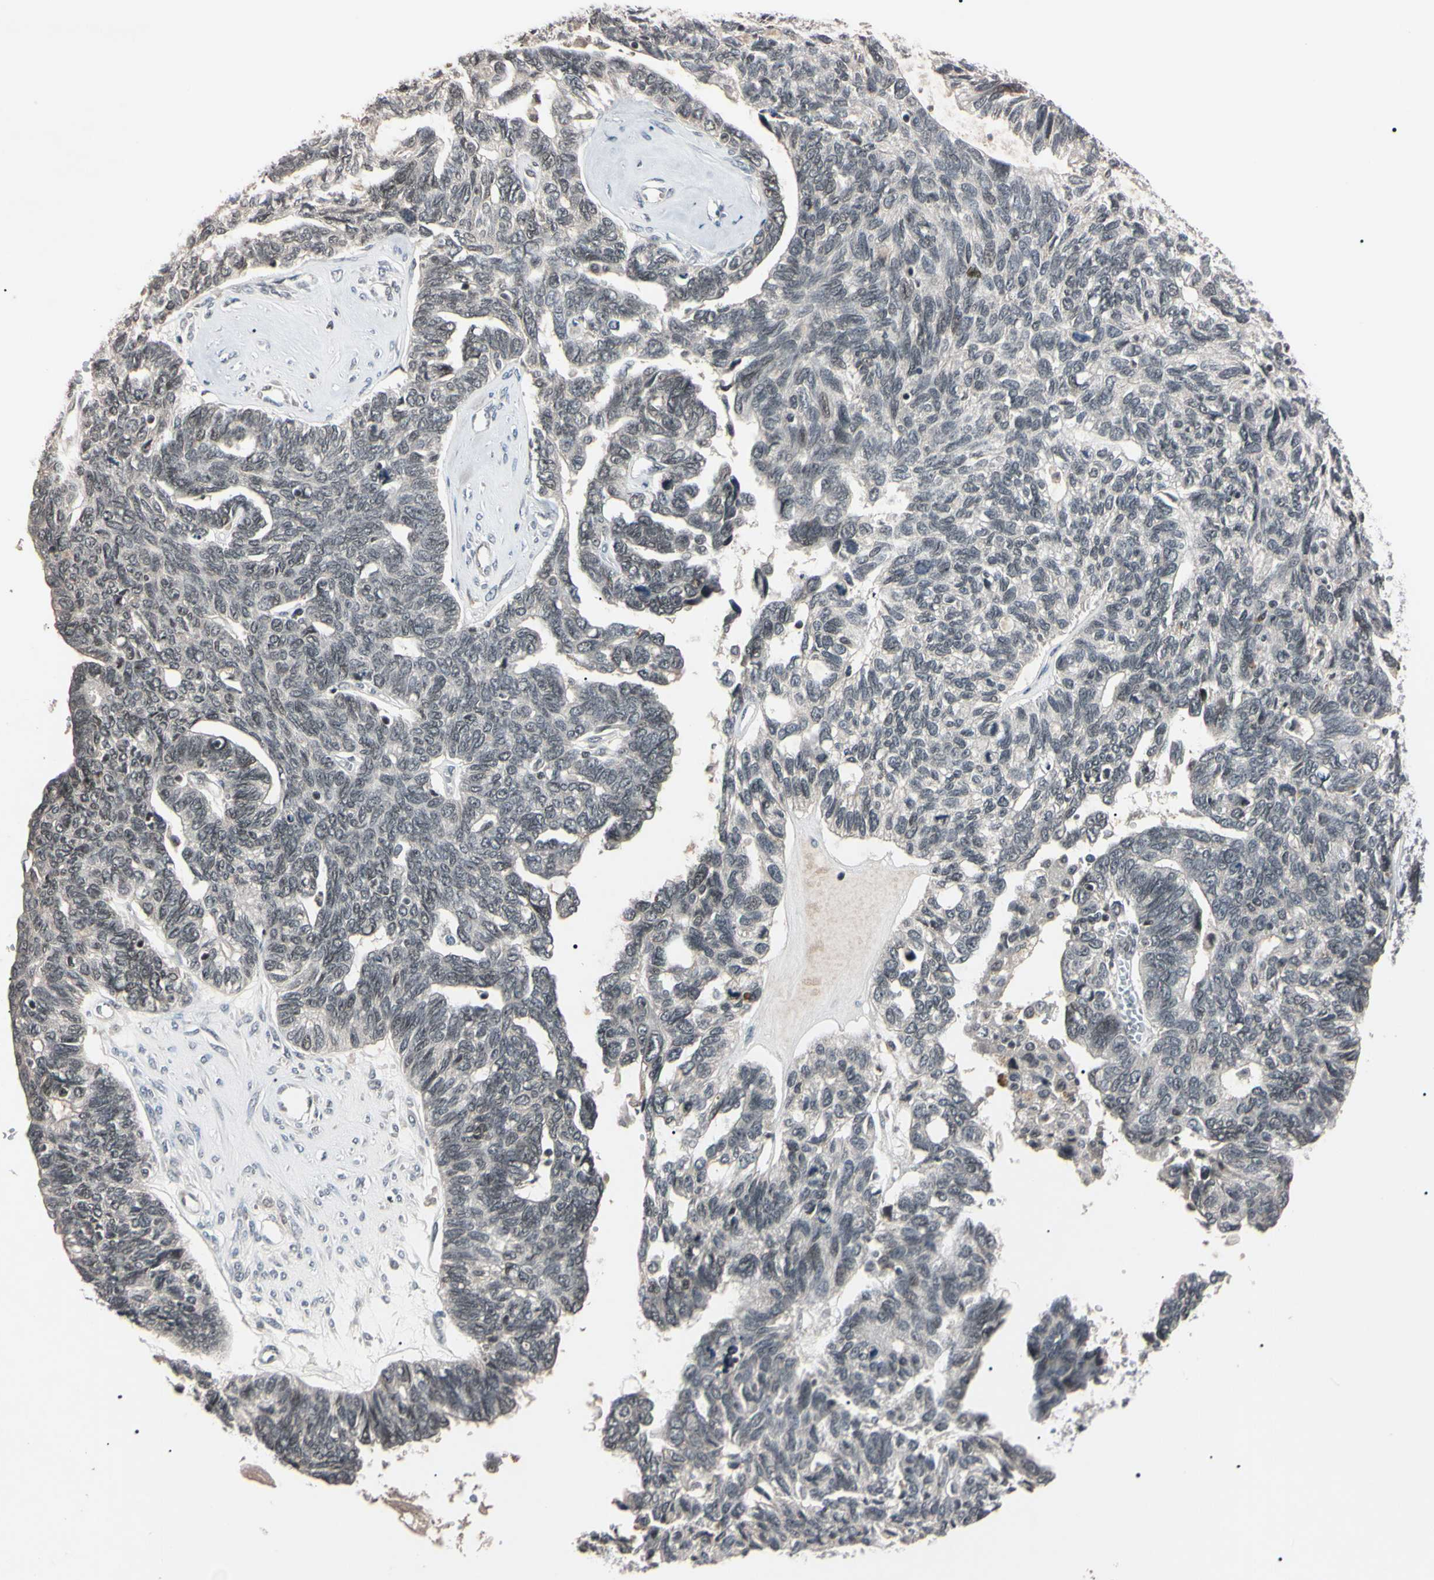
{"staining": {"intensity": "negative", "quantity": "none", "location": "none"}, "tissue": "ovarian cancer", "cell_type": "Tumor cells", "image_type": "cancer", "snomed": [{"axis": "morphology", "description": "Cystadenocarcinoma, serous, NOS"}, {"axis": "topography", "description": "Ovary"}], "caption": "Image shows no significant protein staining in tumor cells of ovarian serous cystadenocarcinoma.", "gene": "YY1", "patient": {"sex": "female", "age": 79}}